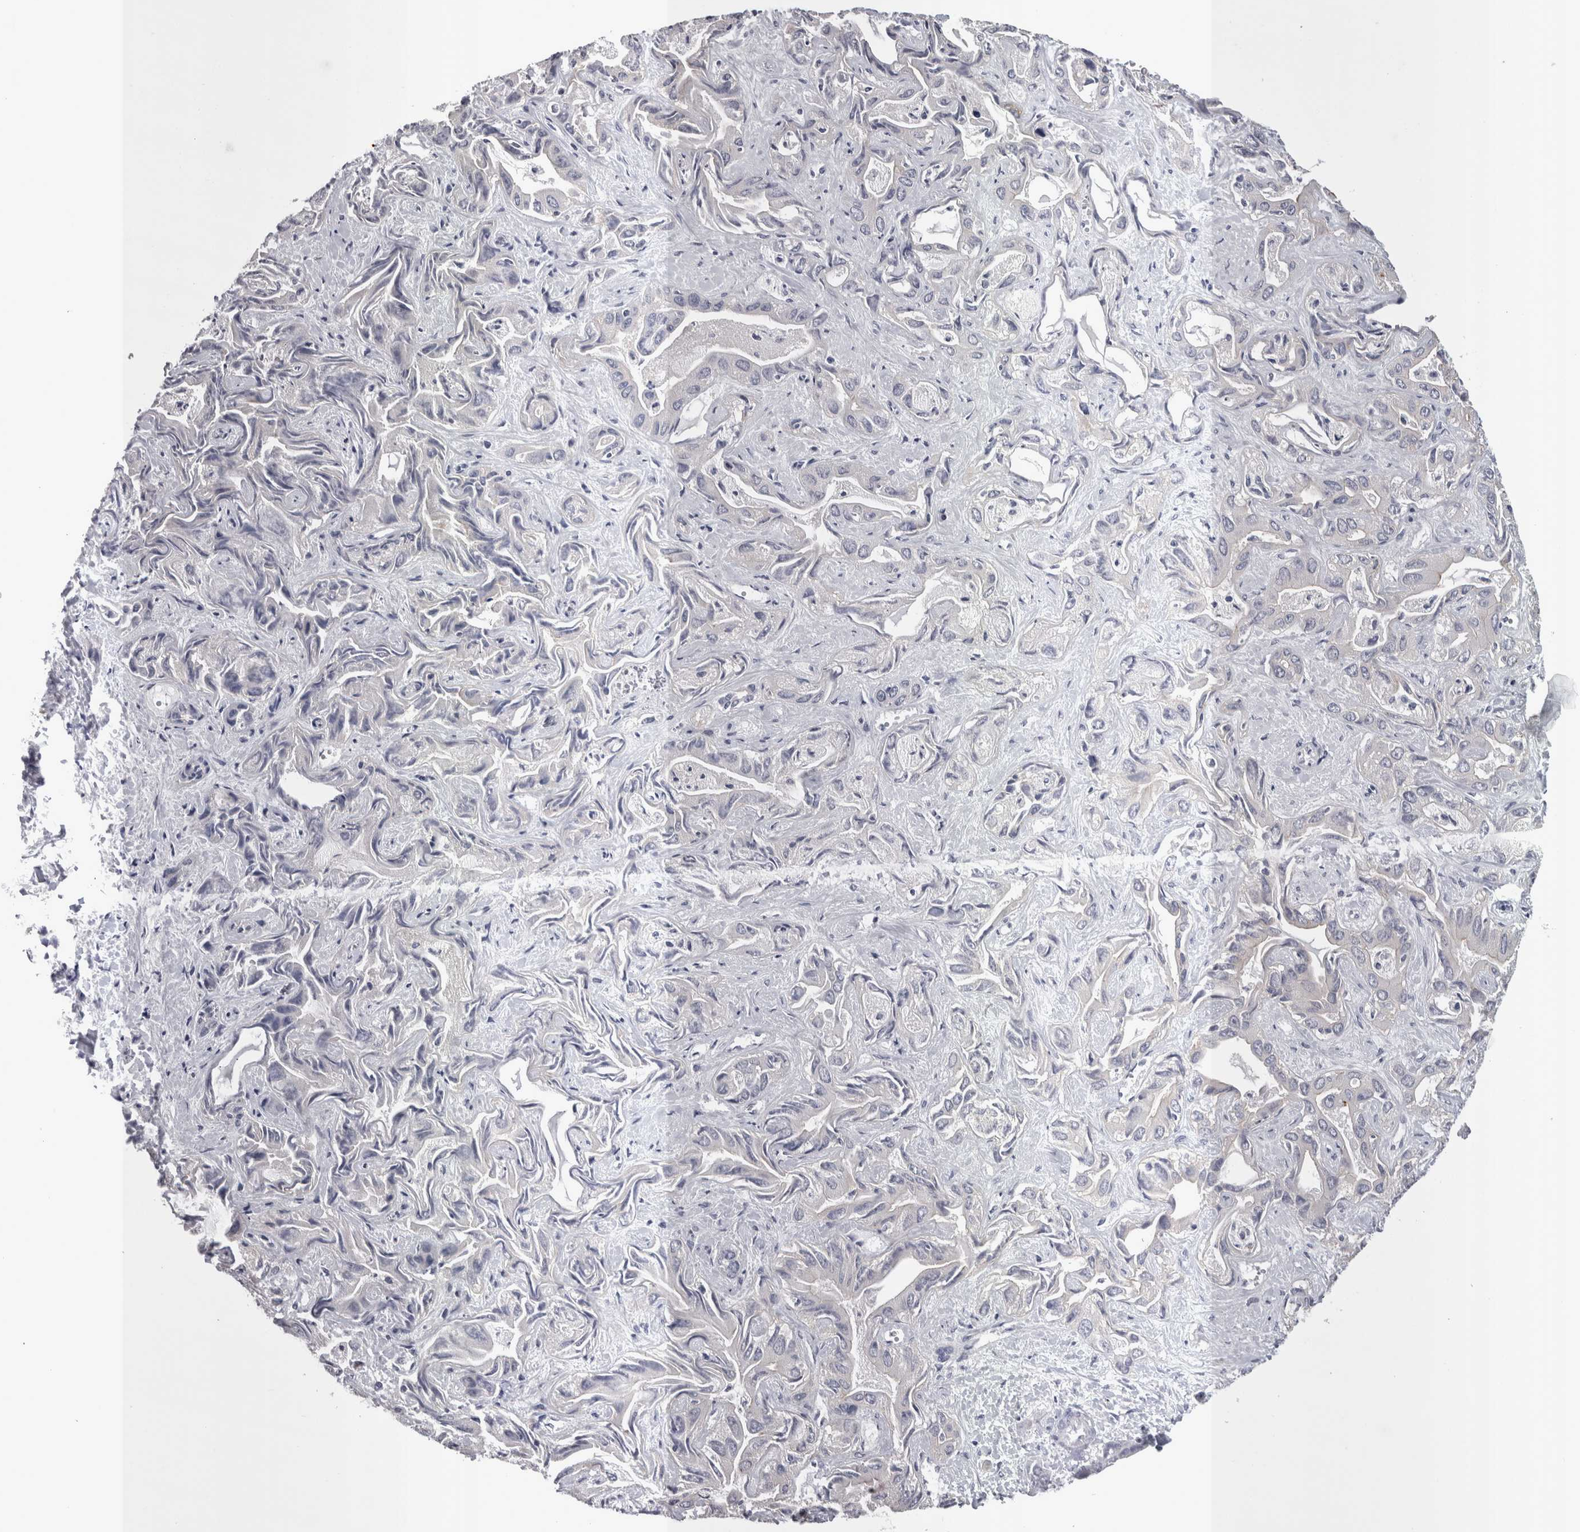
{"staining": {"intensity": "negative", "quantity": "none", "location": "none"}, "tissue": "liver cancer", "cell_type": "Tumor cells", "image_type": "cancer", "snomed": [{"axis": "morphology", "description": "Cholangiocarcinoma"}, {"axis": "topography", "description": "Liver"}], "caption": "This is an immunohistochemistry (IHC) image of human liver cancer. There is no positivity in tumor cells.", "gene": "LYZL6", "patient": {"sex": "female", "age": 52}}